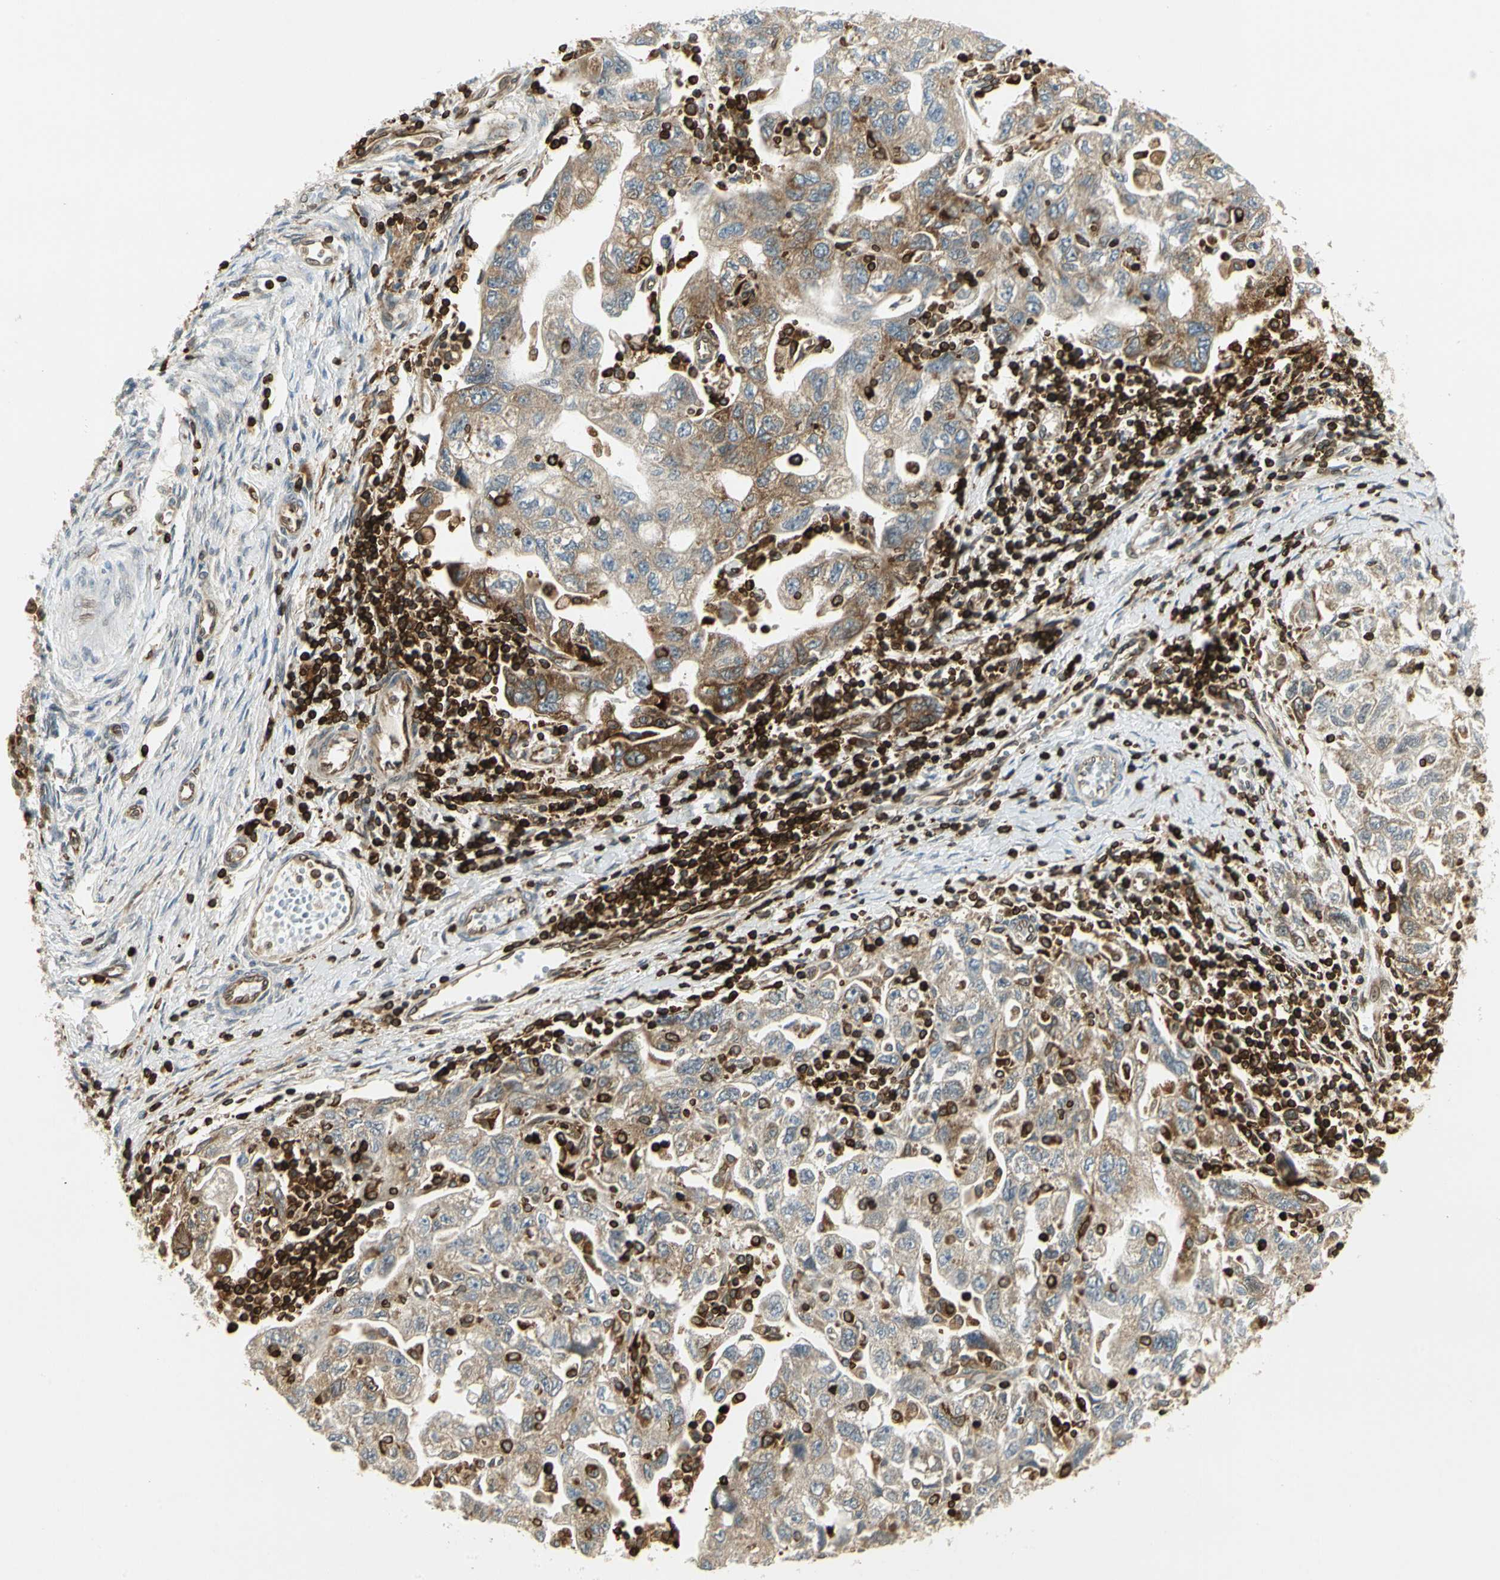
{"staining": {"intensity": "moderate", "quantity": ">75%", "location": "cytoplasmic/membranous"}, "tissue": "ovarian cancer", "cell_type": "Tumor cells", "image_type": "cancer", "snomed": [{"axis": "morphology", "description": "Carcinoma, NOS"}, {"axis": "morphology", "description": "Cystadenocarcinoma, serous, NOS"}, {"axis": "topography", "description": "Ovary"}], "caption": "Immunohistochemical staining of ovarian cancer shows moderate cytoplasmic/membranous protein staining in approximately >75% of tumor cells.", "gene": "TAPBP", "patient": {"sex": "female", "age": 69}}